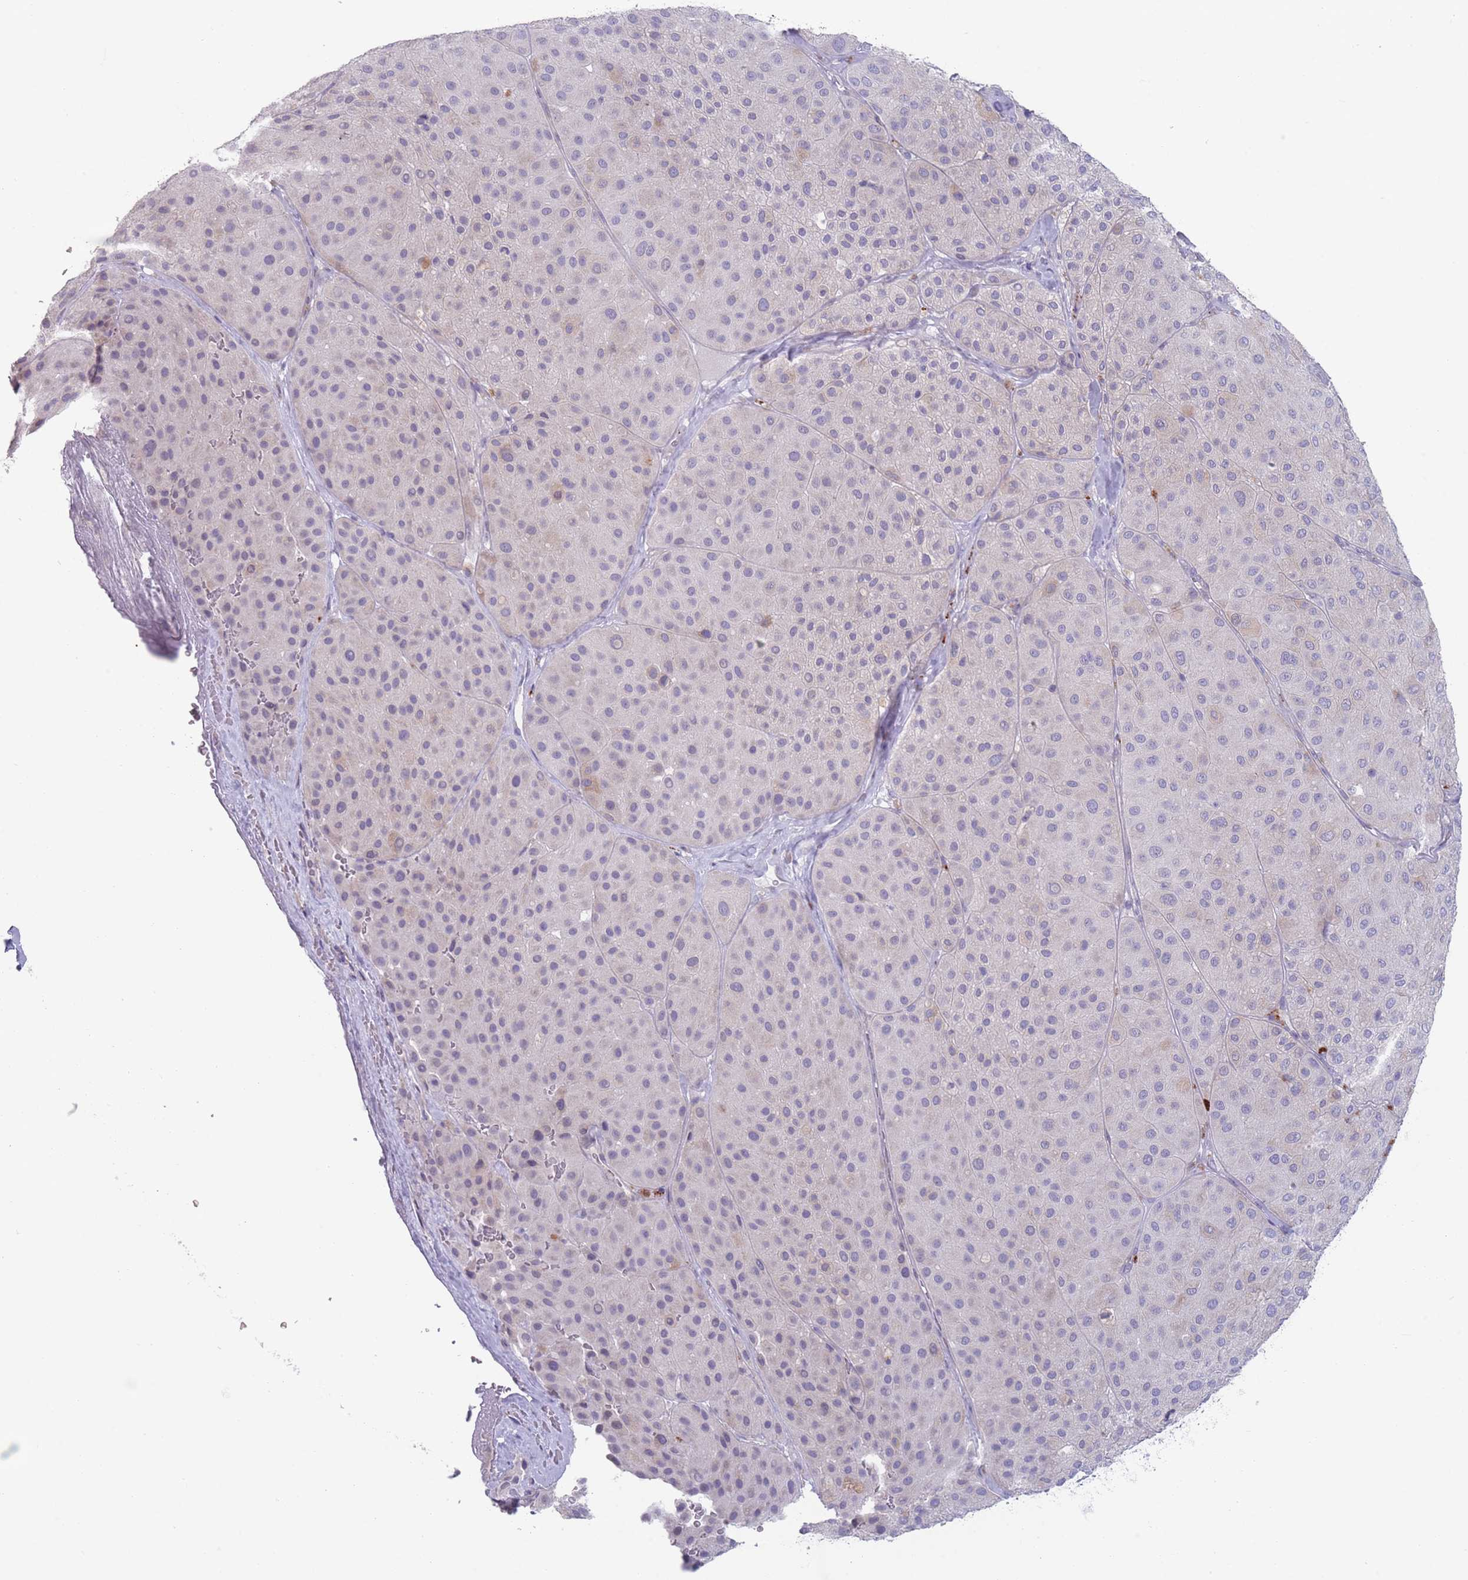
{"staining": {"intensity": "negative", "quantity": "none", "location": "none"}, "tissue": "melanoma", "cell_type": "Tumor cells", "image_type": "cancer", "snomed": [{"axis": "morphology", "description": "Malignant melanoma, Metastatic site"}, {"axis": "topography", "description": "Smooth muscle"}], "caption": "Photomicrograph shows no significant protein staining in tumor cells of melanoma. (Stains: DAB immunohistochemistry (IHC) with hematoxylin counter stain, Microscopy: brightfield microscopy at high magnification).", "gene": "PAIP2B", "patient": {"sex": "male", "age": 41}}